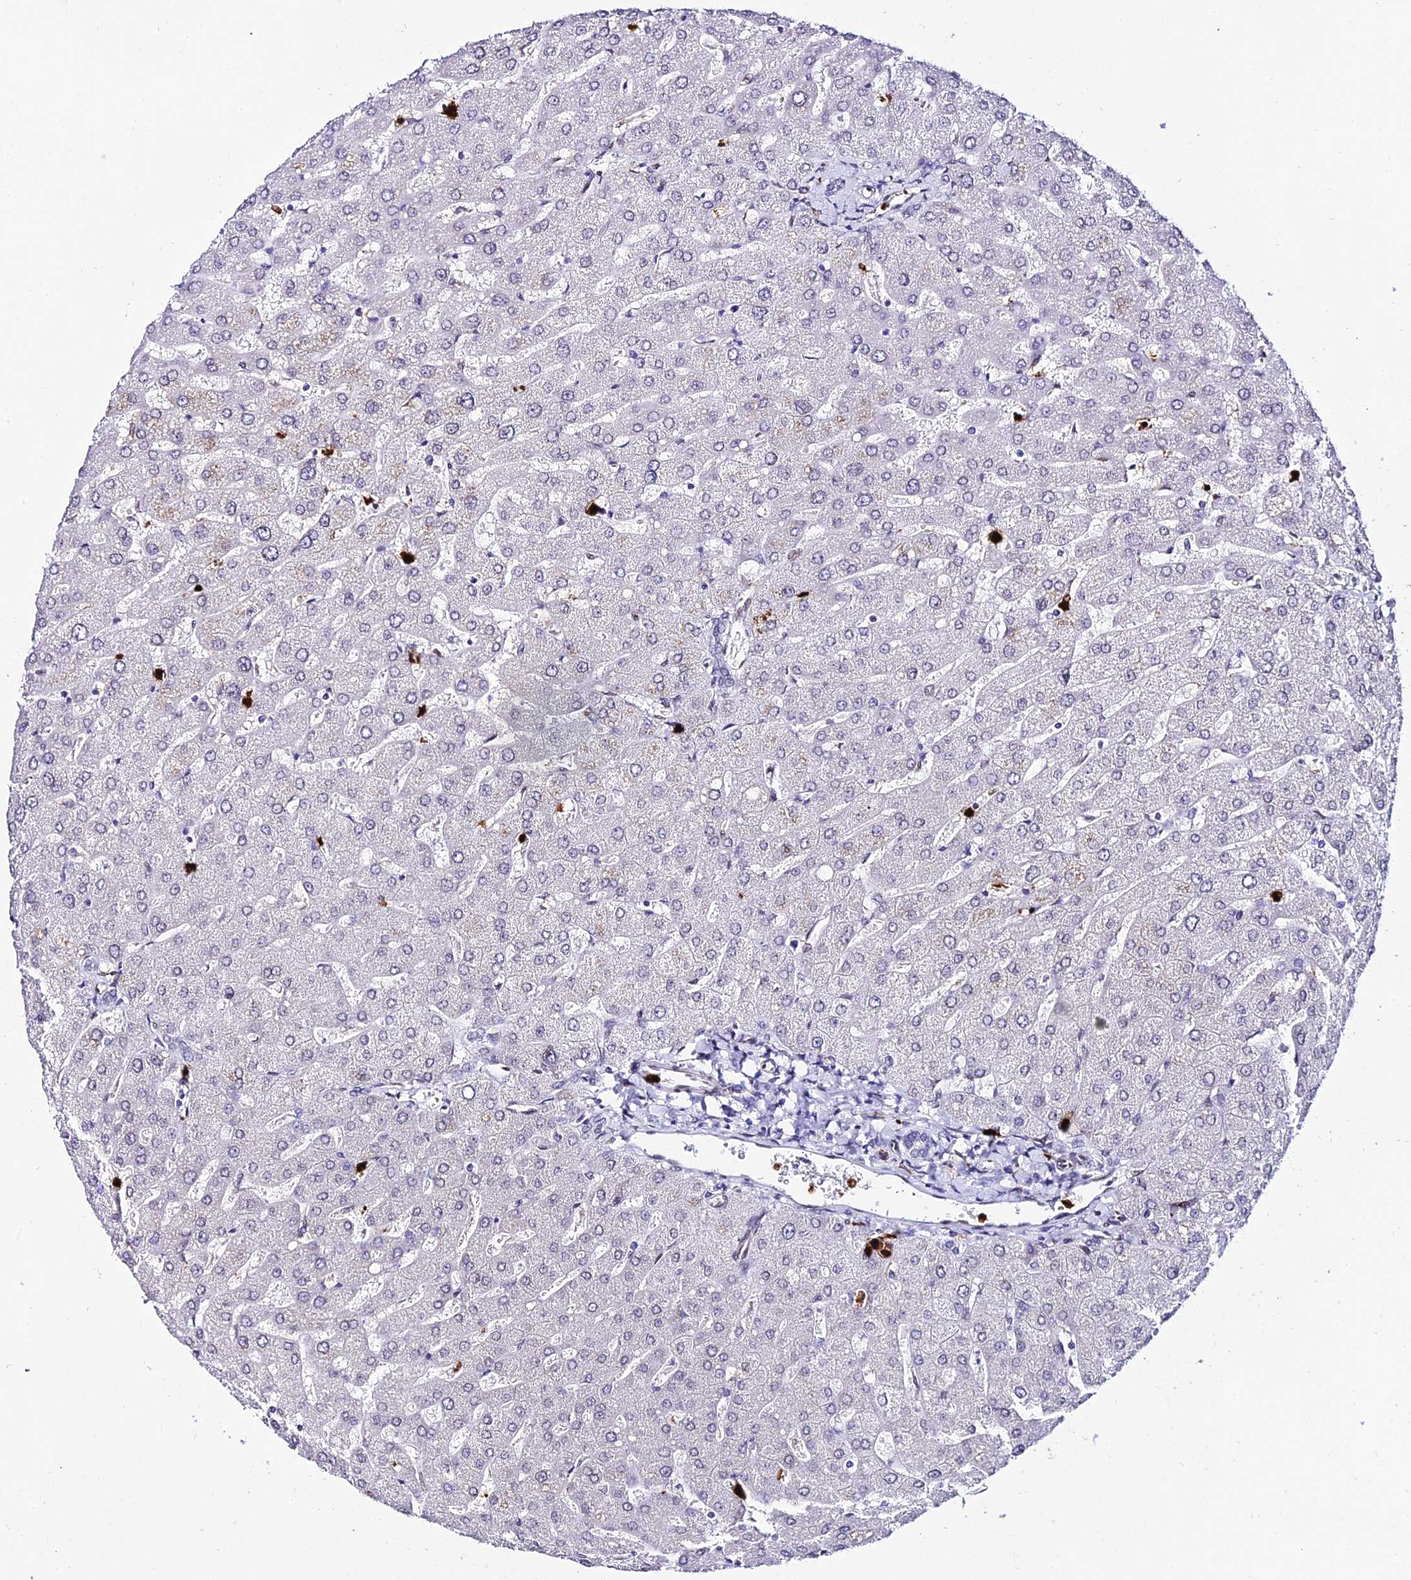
{"staining": {"intensity": "negative", "quantity": "none", "location": "none"}, "tissue": "liver", "cell_type": "Cholangiocytes", "image_type": "normal", "snomed": [{"axis": "morphology", "description": "Normal tissue, NOS"}, {"axis": "topography", "description": "Liver"}], "caption": "Image shows no protein staining in cholangiocytes of unremarkable liver. (Stains: DAB IHC with hematoxylin counter stain, Microscopy: brightfield microscopy at high magnification).", "gene": "MCM10", "patient": {"sex": "male", "age": 55}}